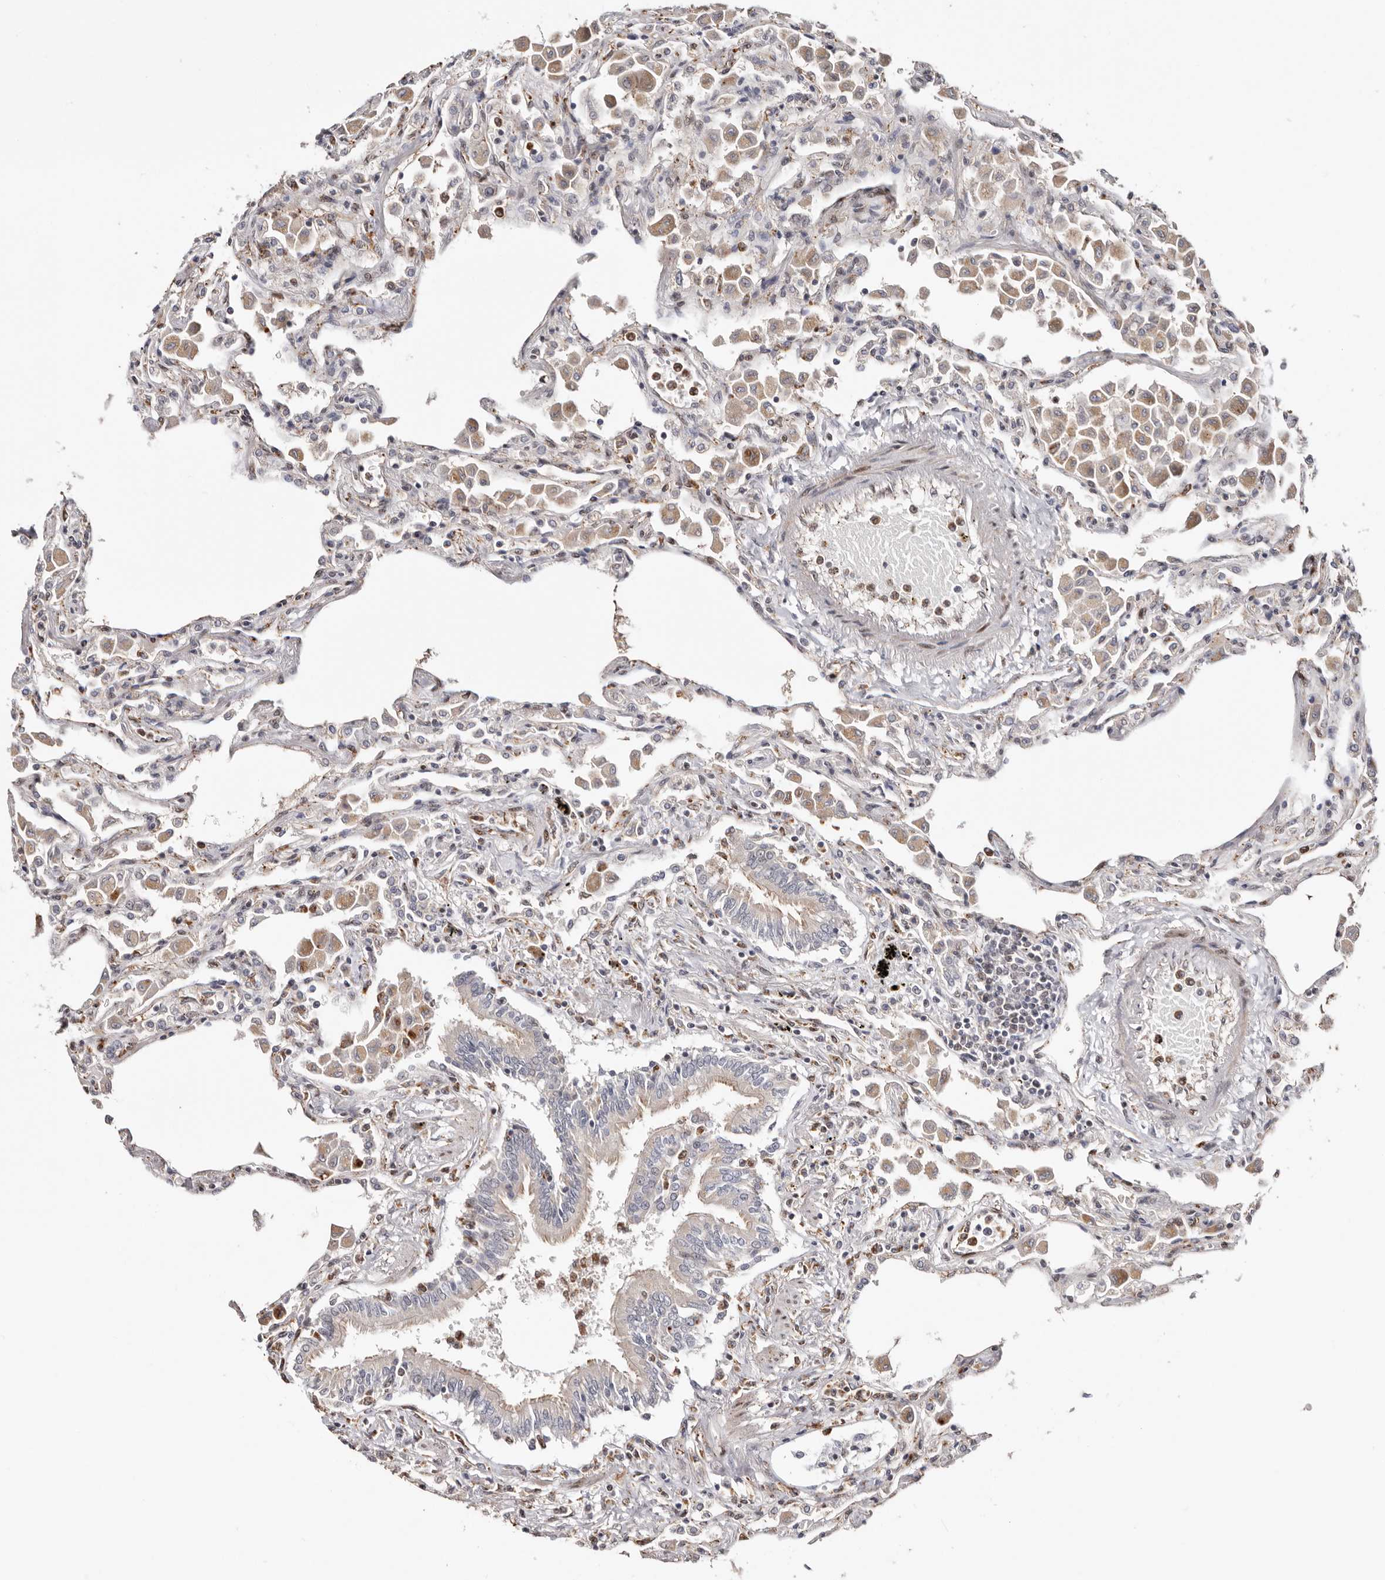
{"staining": {"intensity": "moderate", "quantity": "25%-75%", "location": "nuclear"}, "tissue": "lung", "cell_type": "Alveolar cells", "image_type": "normal", "snomed": [{"axis": "morphology", "description": "Normal tissue, NOS"}, {"axis": "topography", "description": "Bronchus"}, {"axis": "topography", "description": "Lung"}], "caption": "The immunohistochemical stain shows moderate nuclear staining in alveolar cells of normal lung. The staining is performed using DAB brown chromogen to label protein expression. The nuclei are counter-stained blue using hematoxylin.", "gene": "SMAD7", "patient": {"sex": "female", "age": 49}}